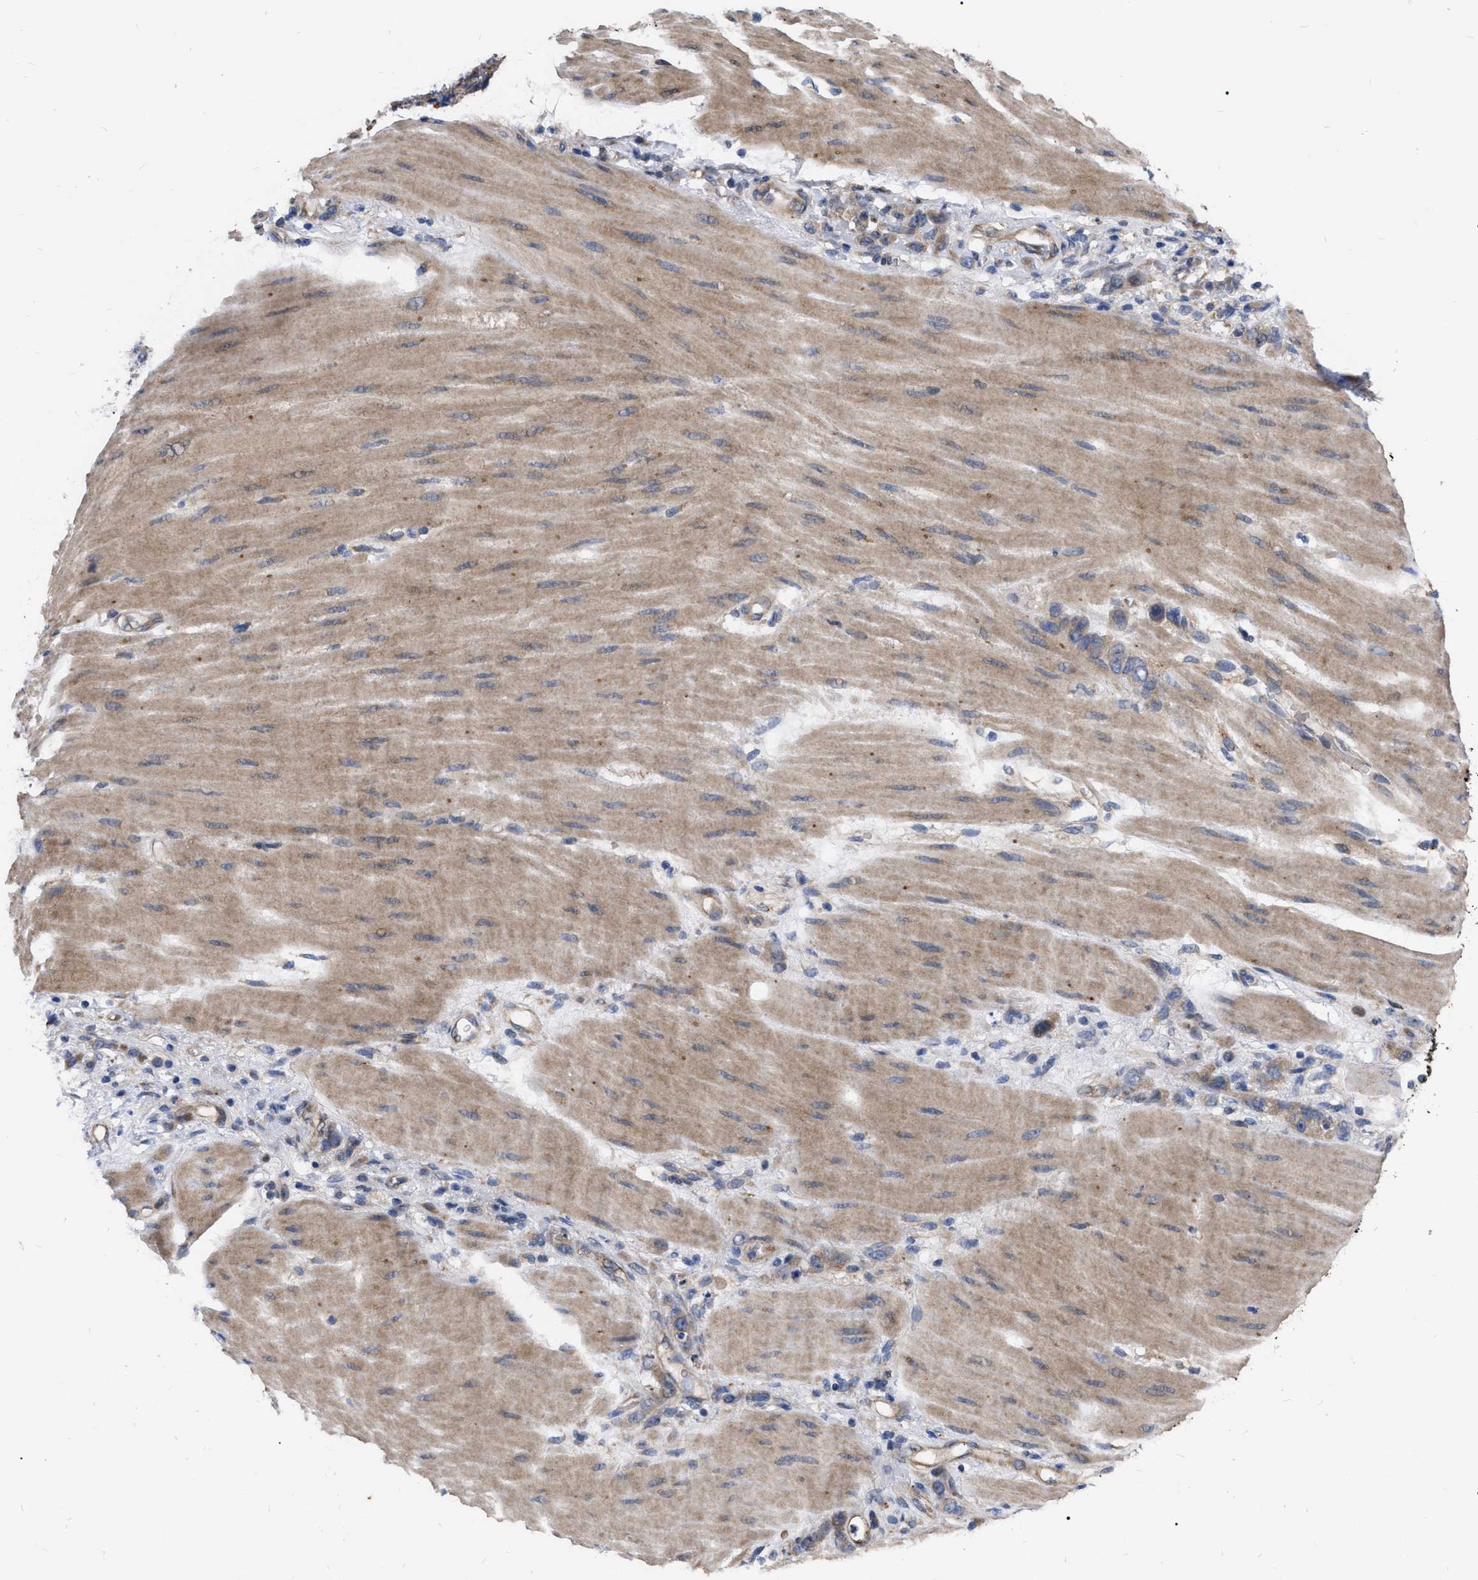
{"staining": {"intensity": "weak", "quantity": "<25%", "location": "cytoplasmic/membranous"}, "tissue": "stomach cancer", "cell_type": "Tumor cells", "image_type": "cancer", "snomed": [{"axis": "morphology", "description": "Adenocarcinoma, NOS"}, {"axis": "topography", "description": "Stomach"}], "caption": "Immunohistochemistry image of neoplastic tissue: human stomach cancer stained with DAB reveals no significant protein positivity in tumor cells.", "gene": "MLST8", "patient": {"sex": "male", "age": 82}}